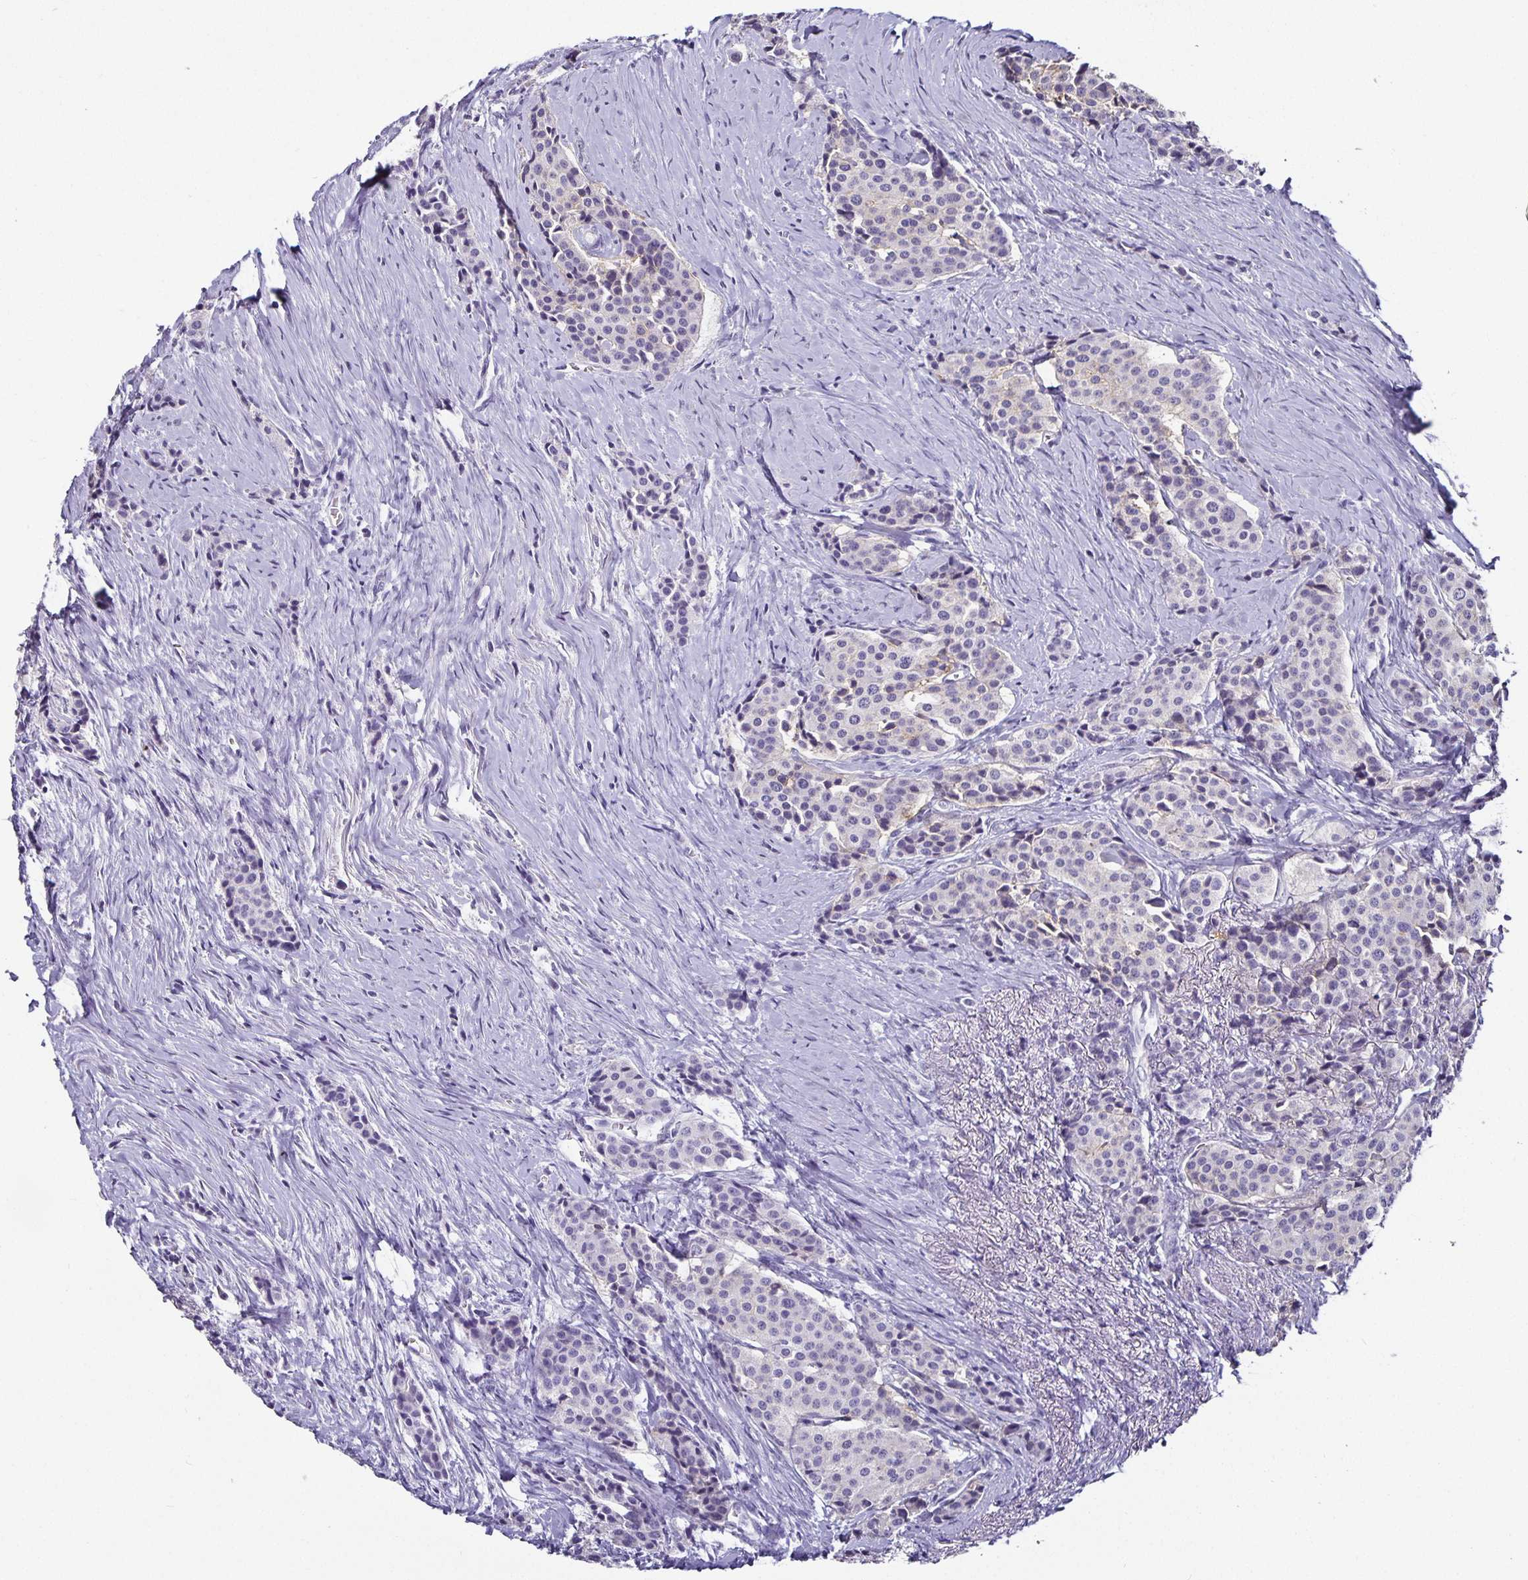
{"staining": {"intensity": "weak", "quantity": "<25%", "location": "cytoplasmic/membranous"}, "tissue": "carcinoid", "cell_type": "Tumor cells", "image_type": "cancer", "snomed": [{"axis": "morphology", "description": "Carcinoid, malignant, NOS"}, {"axis": "topography", "description": "Small intestine"}], "caption": "Tumor cells show no significant staining in malignant carcinoid.", "gene": "CA12", "patient": {"sex": "male", "age": 73}}